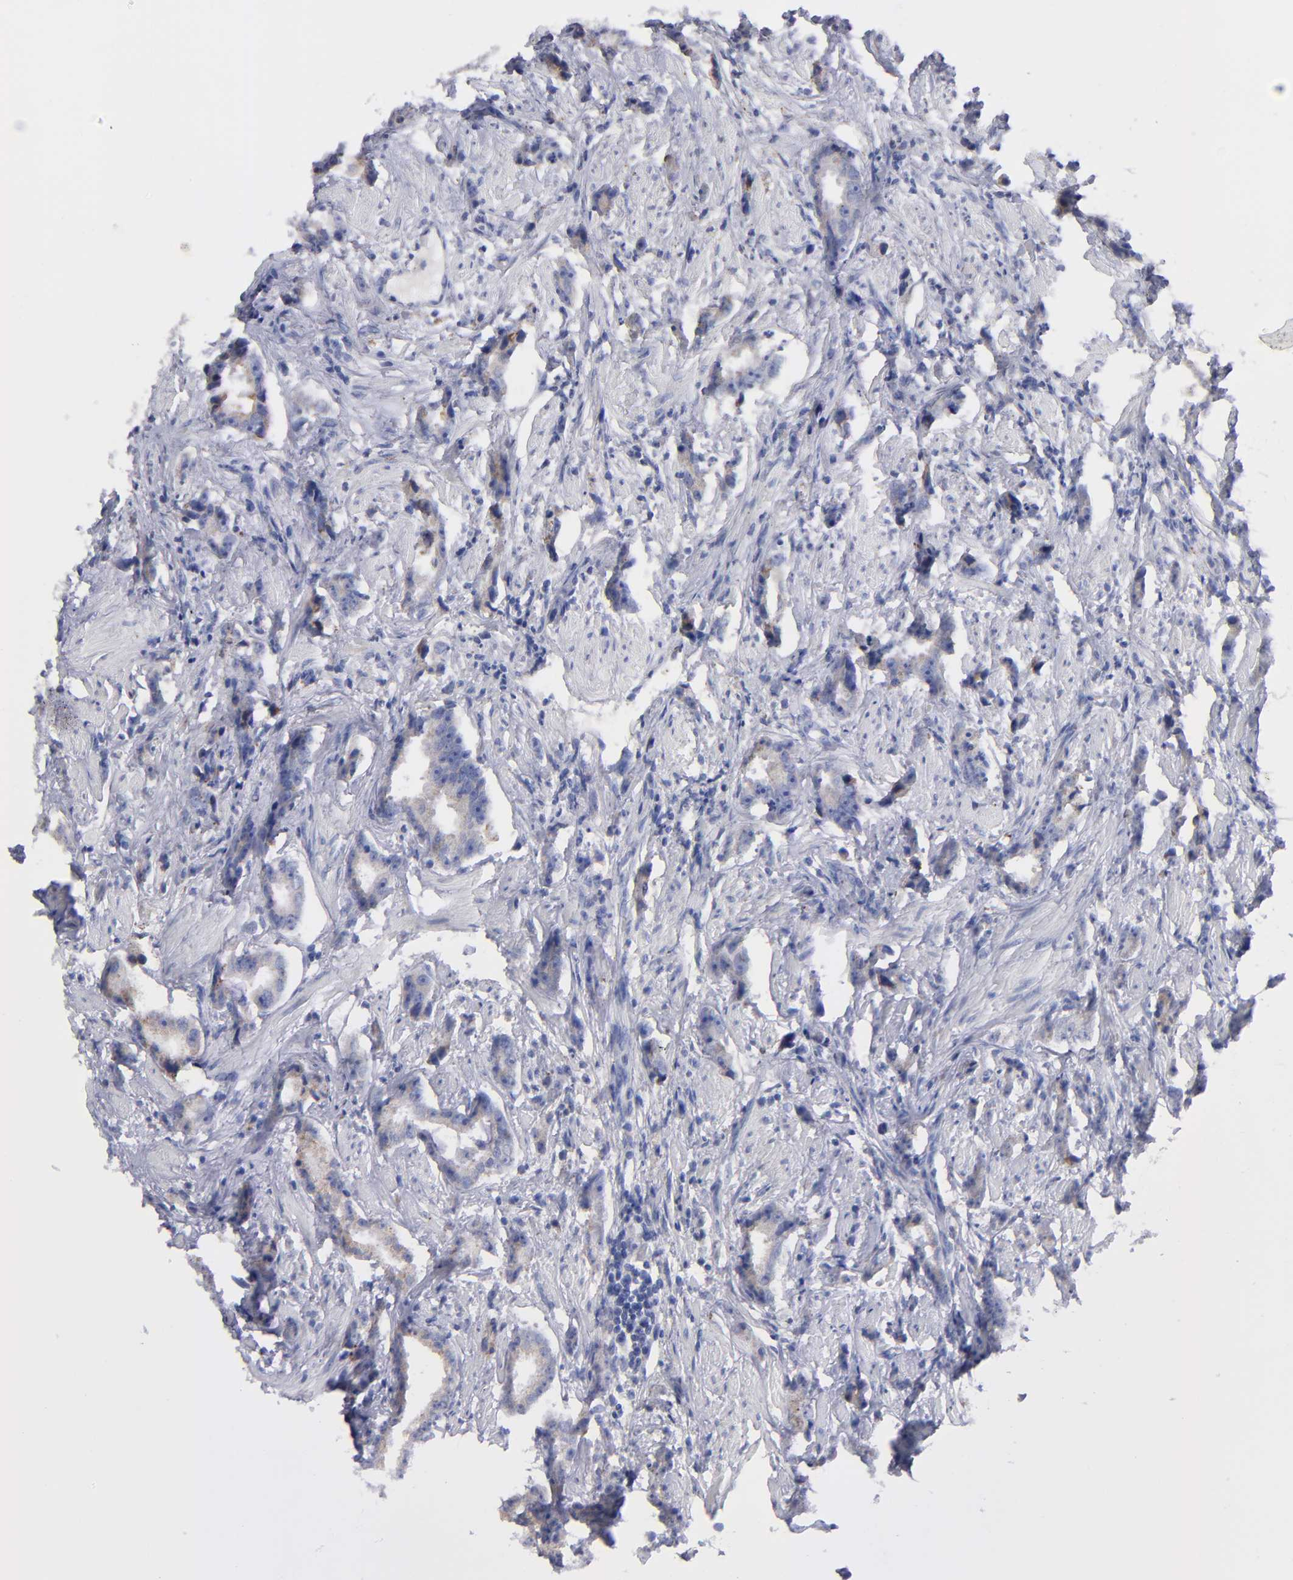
{"staining": {"intensity": "weak", "quantity": "25%-75%", "location": "cytoplasmic/membranous"}, "tissue": "prostate cancer", "cell_type": "Tumor cells", "image_type": "cancer", "snomed": [{"axis": "morphology", "description": "Adenocarcinoma, Medium grade"}, {"axis": "topography", "description": "Prostate"}], "caption": "High-magnification brightfield microscopy of prostate cancer stained with DAB (brown) and counterstained with hematoxylin (blue). tumor cells exhibit weak cytoplasmic/membranous expression is appreciated in about25%-75% of cells.", "gene": "MFGE8", "patient": {"sex": "male", "age": 53}}